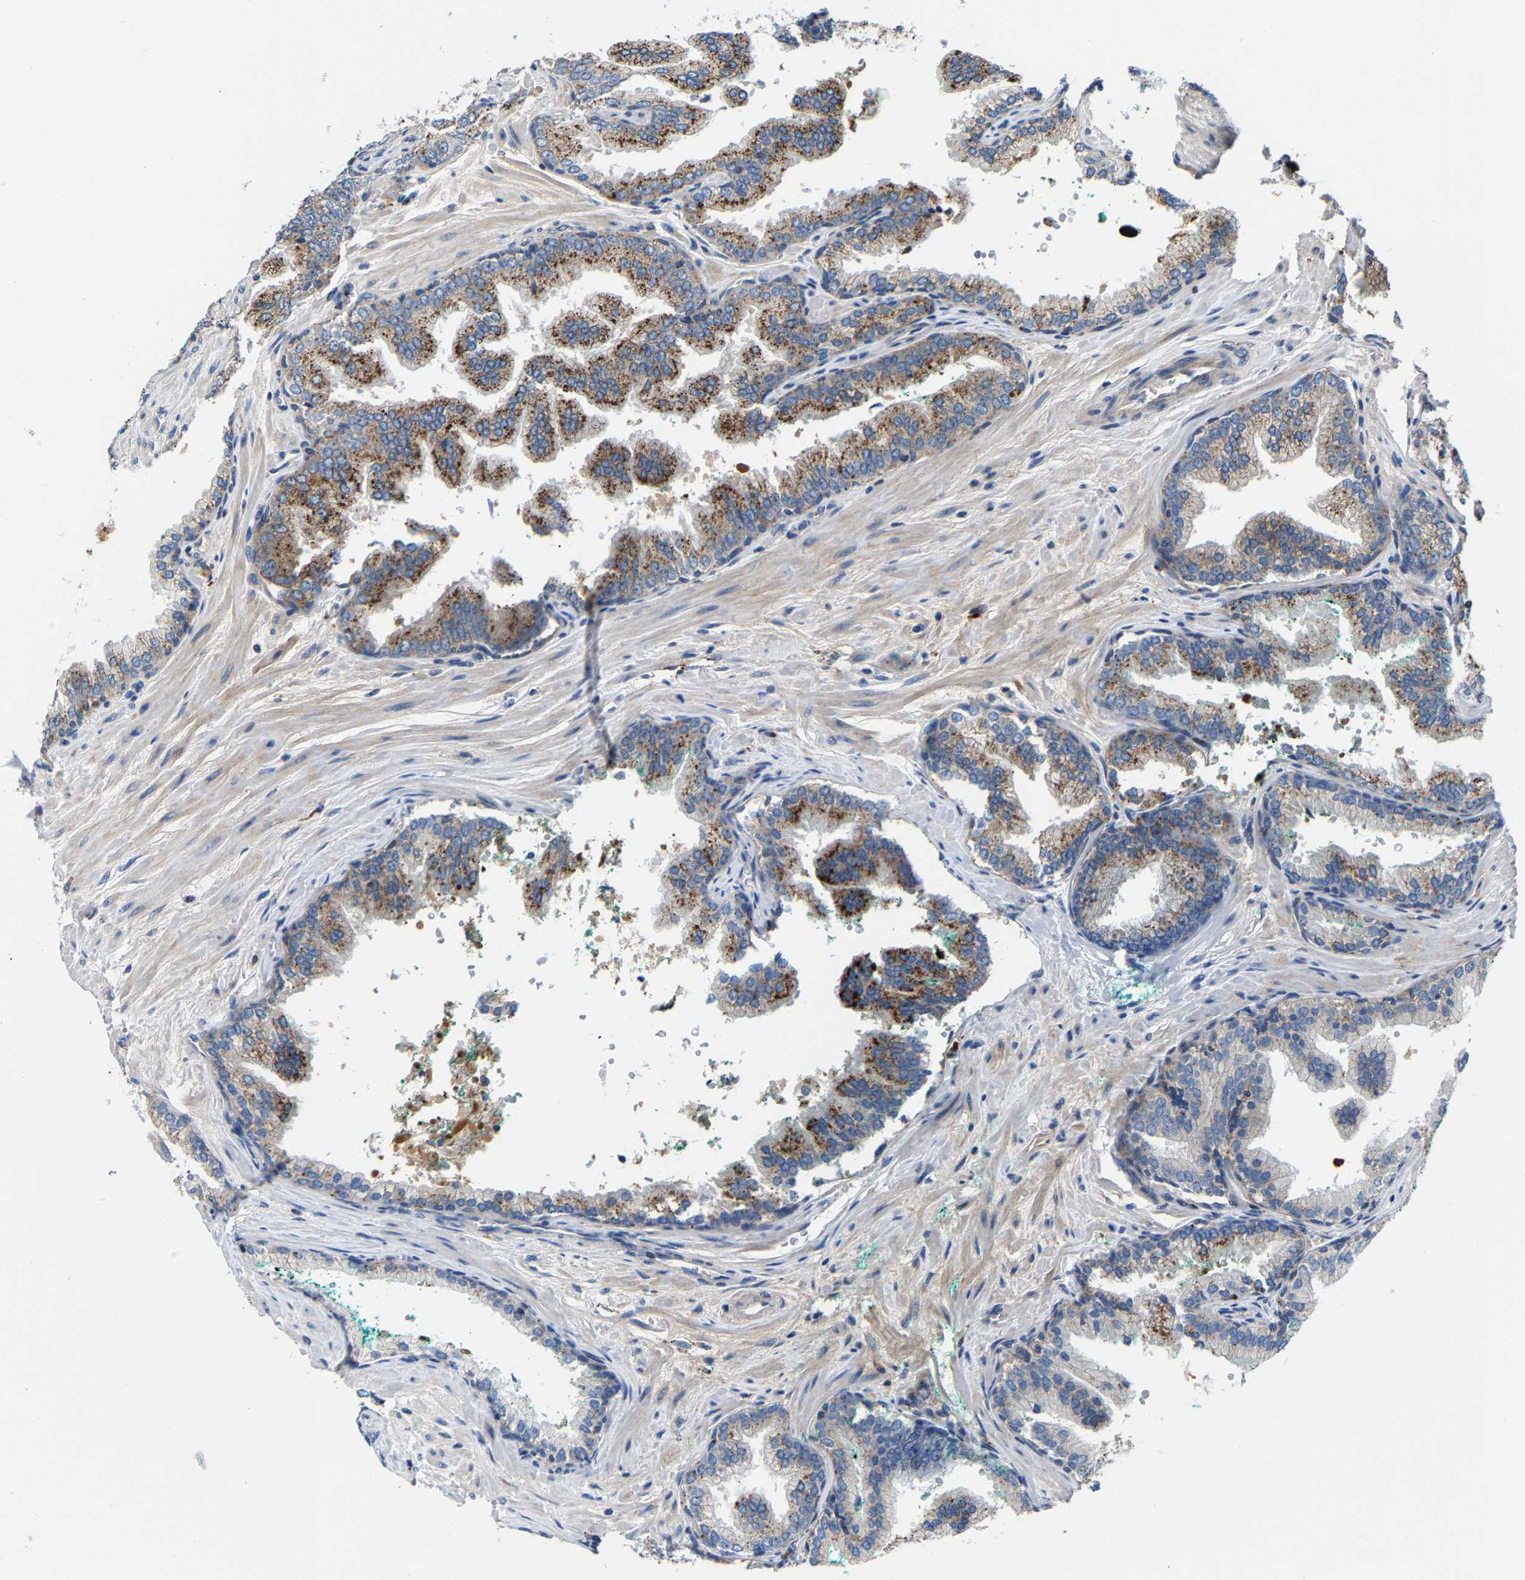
{"staining": {"intensity": "moderate", "quantity": "25%-75%", "location": "cytoplasmic/membranous"}, "tissue": "prostate cancer", "cell_type": "Tumor cells", "image_type": "cancer", "snomed": [{"axis": "morphology", "description": "Adenocarcinoma, High grade"}, {"axis": "topography", "description": "Prostate"}], "caption": "Prostate cancer was stained to show a protein in brown. There is medium levels of moderate cytoplasmic/membranous positivity in about 25%-75% of tumor cells. Using DAB (3,3'-diaminobenzidine) (brown) and hematoxylin (blue) stains, captured at high magnification using brightfield microscopy.", "gene": "DPP7", "patient": {"sex": "male", "age": 71}}